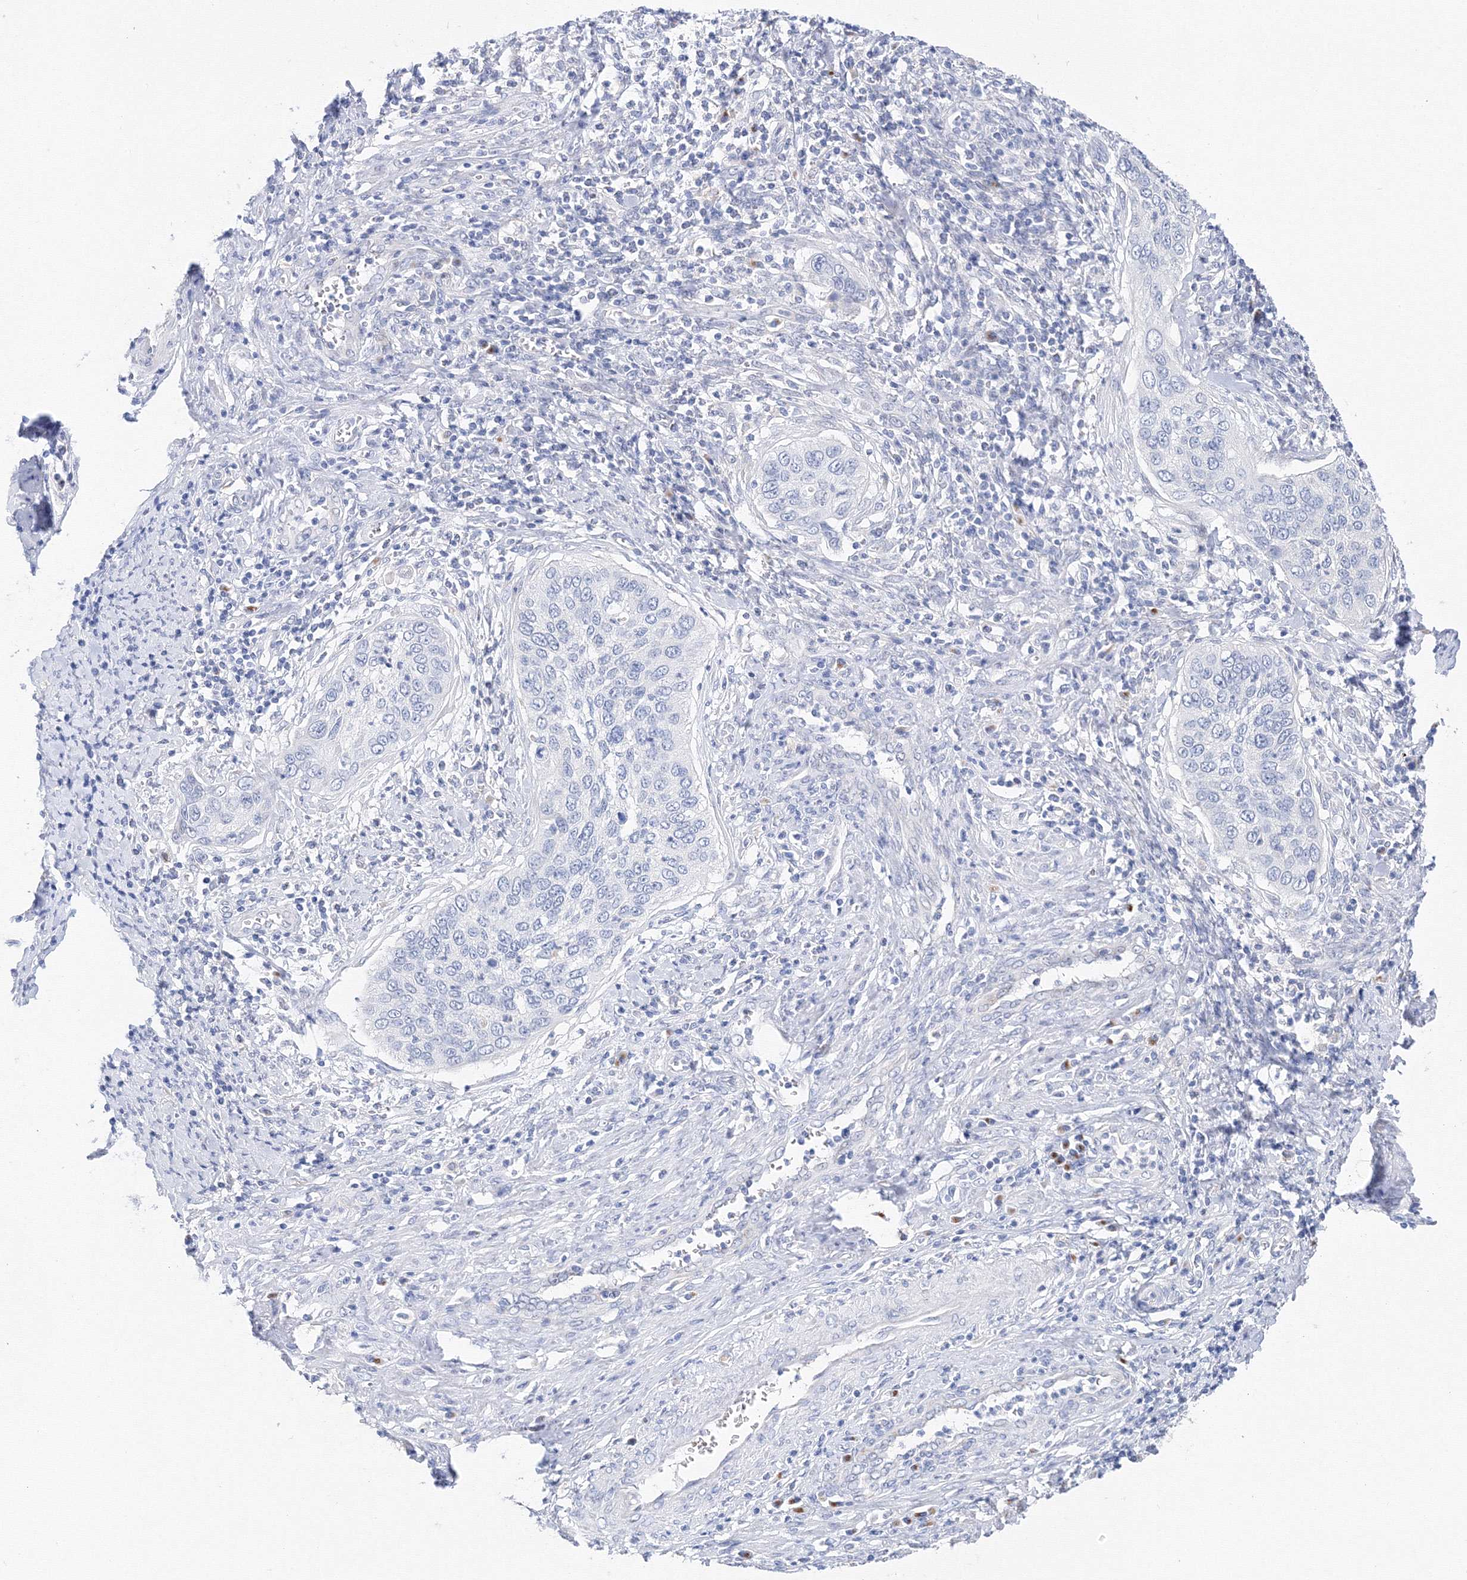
{"staining": {"intensity": "negative", "quantity": "none", "location": "none"}, "tissue": "cervical cancer", "cell_type": "Tumor cells", "image_type": "cancer", "snomed": [{"axis": "morphology", "description": "Squamous cell carcinoma, NOS"}, {"axis": "topography", "description": "Cervix"}], "caption": "The immunohistochemistry (IHC) image has no significant staining in tumor cells of cervical squamous cell carcinoma tissue. Brightfield microscopy of immunohistochemistry stained with DAB (brown) and hematoxylin (blue), captured at high magnification.", "gene": "TAMM41", "patient": {"sex": "female", "age": 53}}